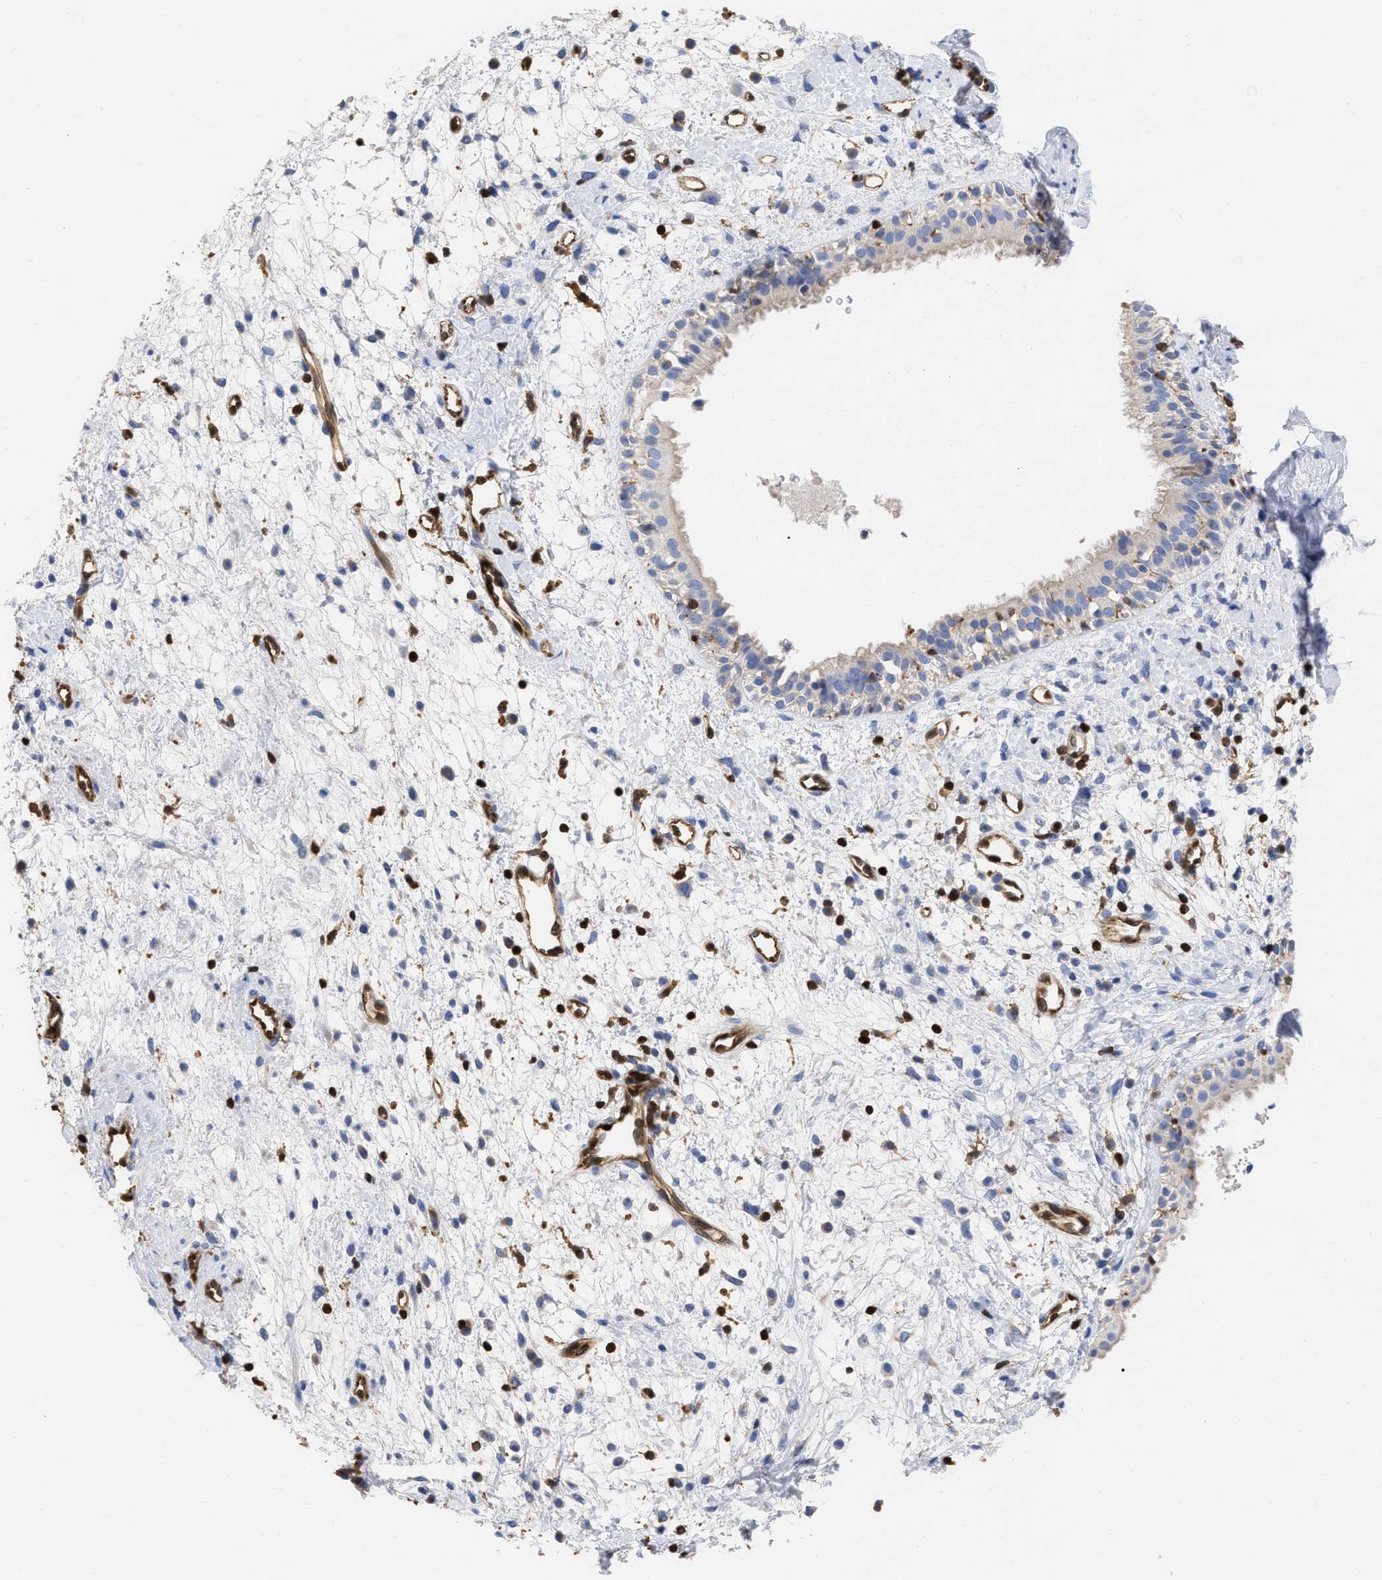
{"staining": {"intensity": "weak", "quantity": "<25%", "location": "cytoplasmic/membranous"}, "tissue": "nasopharynx", "cell_type": "Respiratory epithelial cells", "image_type": "normal", "snomed": [{"axis": "morphology", "description": "Normal tissue, NOS"}, {"axis": "topography", "description": "Nasopharynx"}], "caption": "Nasopharynx stained for a protein using immunohistochemistry shows no expression respiratory epithelial cells.", "gene": "GIMAP4", "patient": {"sex": "male", "age": 22}}